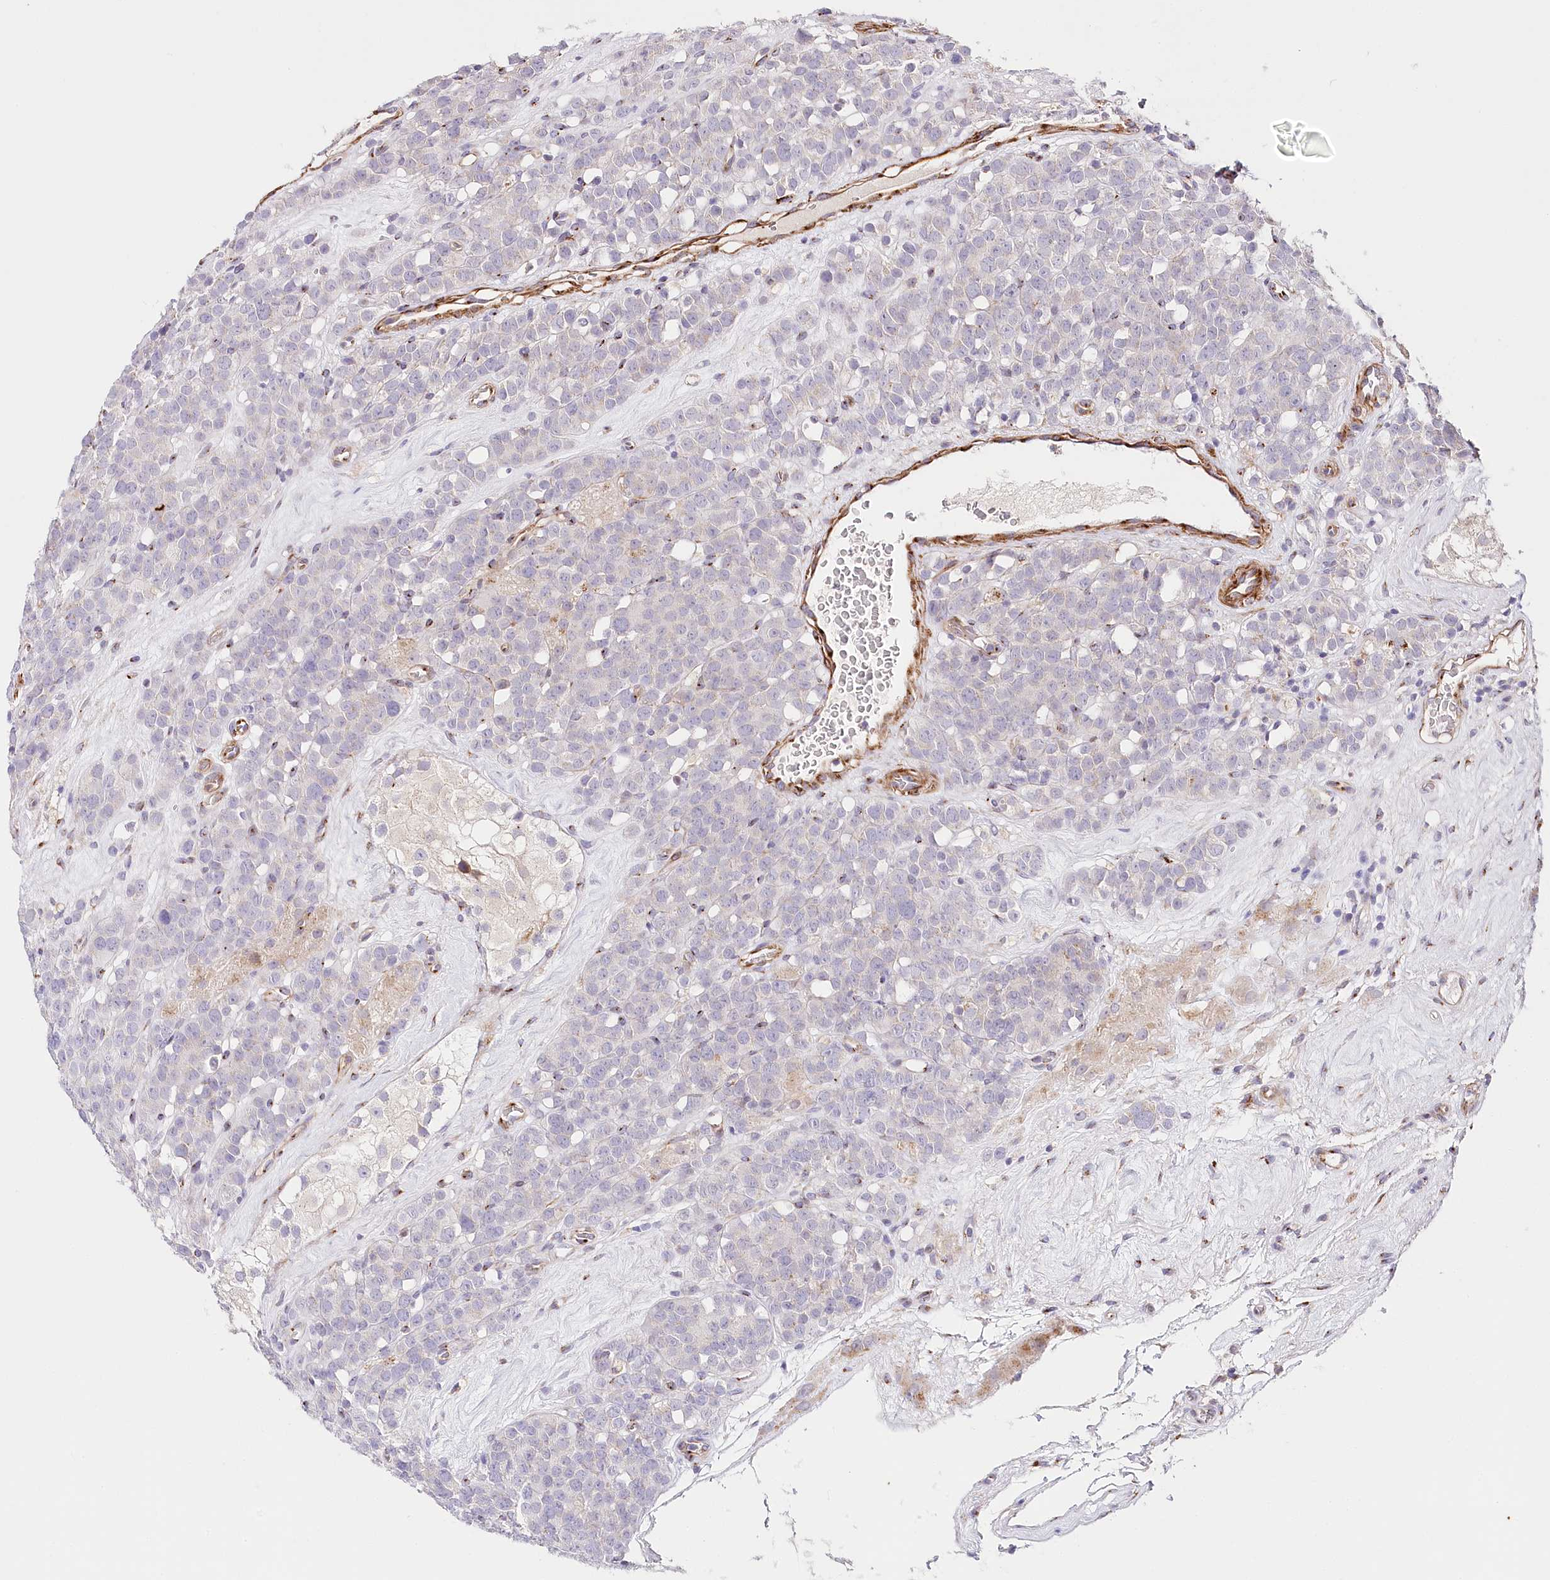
{"staining": {"intensity": "negative", "quantity": "none", "location": "none"}, "tissue": "testis cancer", "cell_type": "Tumor cells", "image_type": "cancer", "snomed": [{"axis": "morphology", "description": "Seminoma, NOS"}, {"axis": "topography", "description": "Testis"}], "caption": "Tumor cells are negative for protein expression in human testis cancer.", "gene": "ABRAXAS2", "patient": {"sex": "male", "age": 71}}